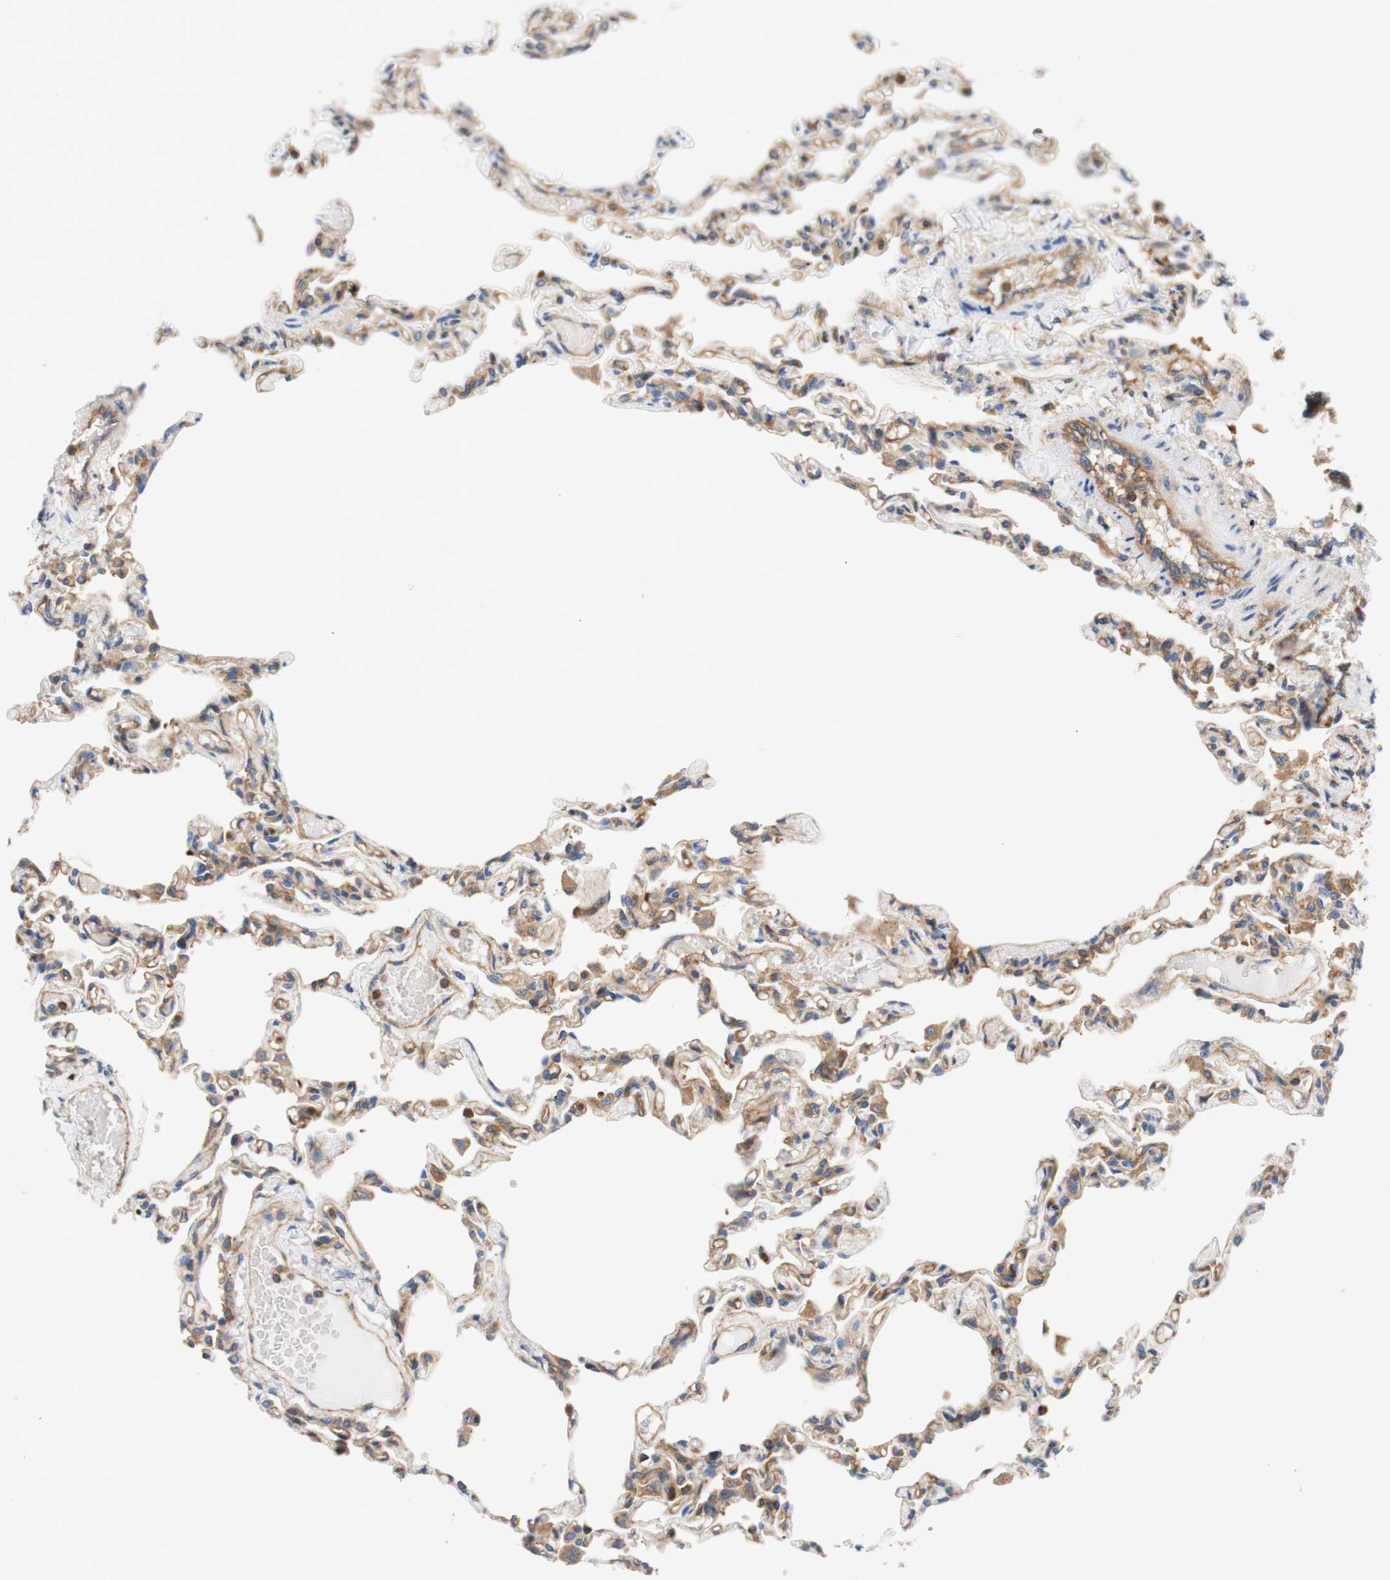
{"staining": {"intensity": "moderate", "quantity": ">75%", "location": "cytoplasmic/membranous"}, "tissue": "lung", "cell_type": "Alveolar cells", "image_type": "normal", "snomed": [{"axis": "morphology", "description": "Normal tissue, NOS"}, {"axis": "topography", "description": "Lung"}], "caption": "Protein staining of normal lung reveals moderate cytoplasmic/membranous expression in about >75% of alveolar cells. The protein of interest is stained brown, and the nuclei are stained in blue (DAB (3,3'-diaminobenzidine) IHC with brightfield microscopy, high magnification).", "gene": "STOM", "patient": {"sex": "male", "age": 21}}